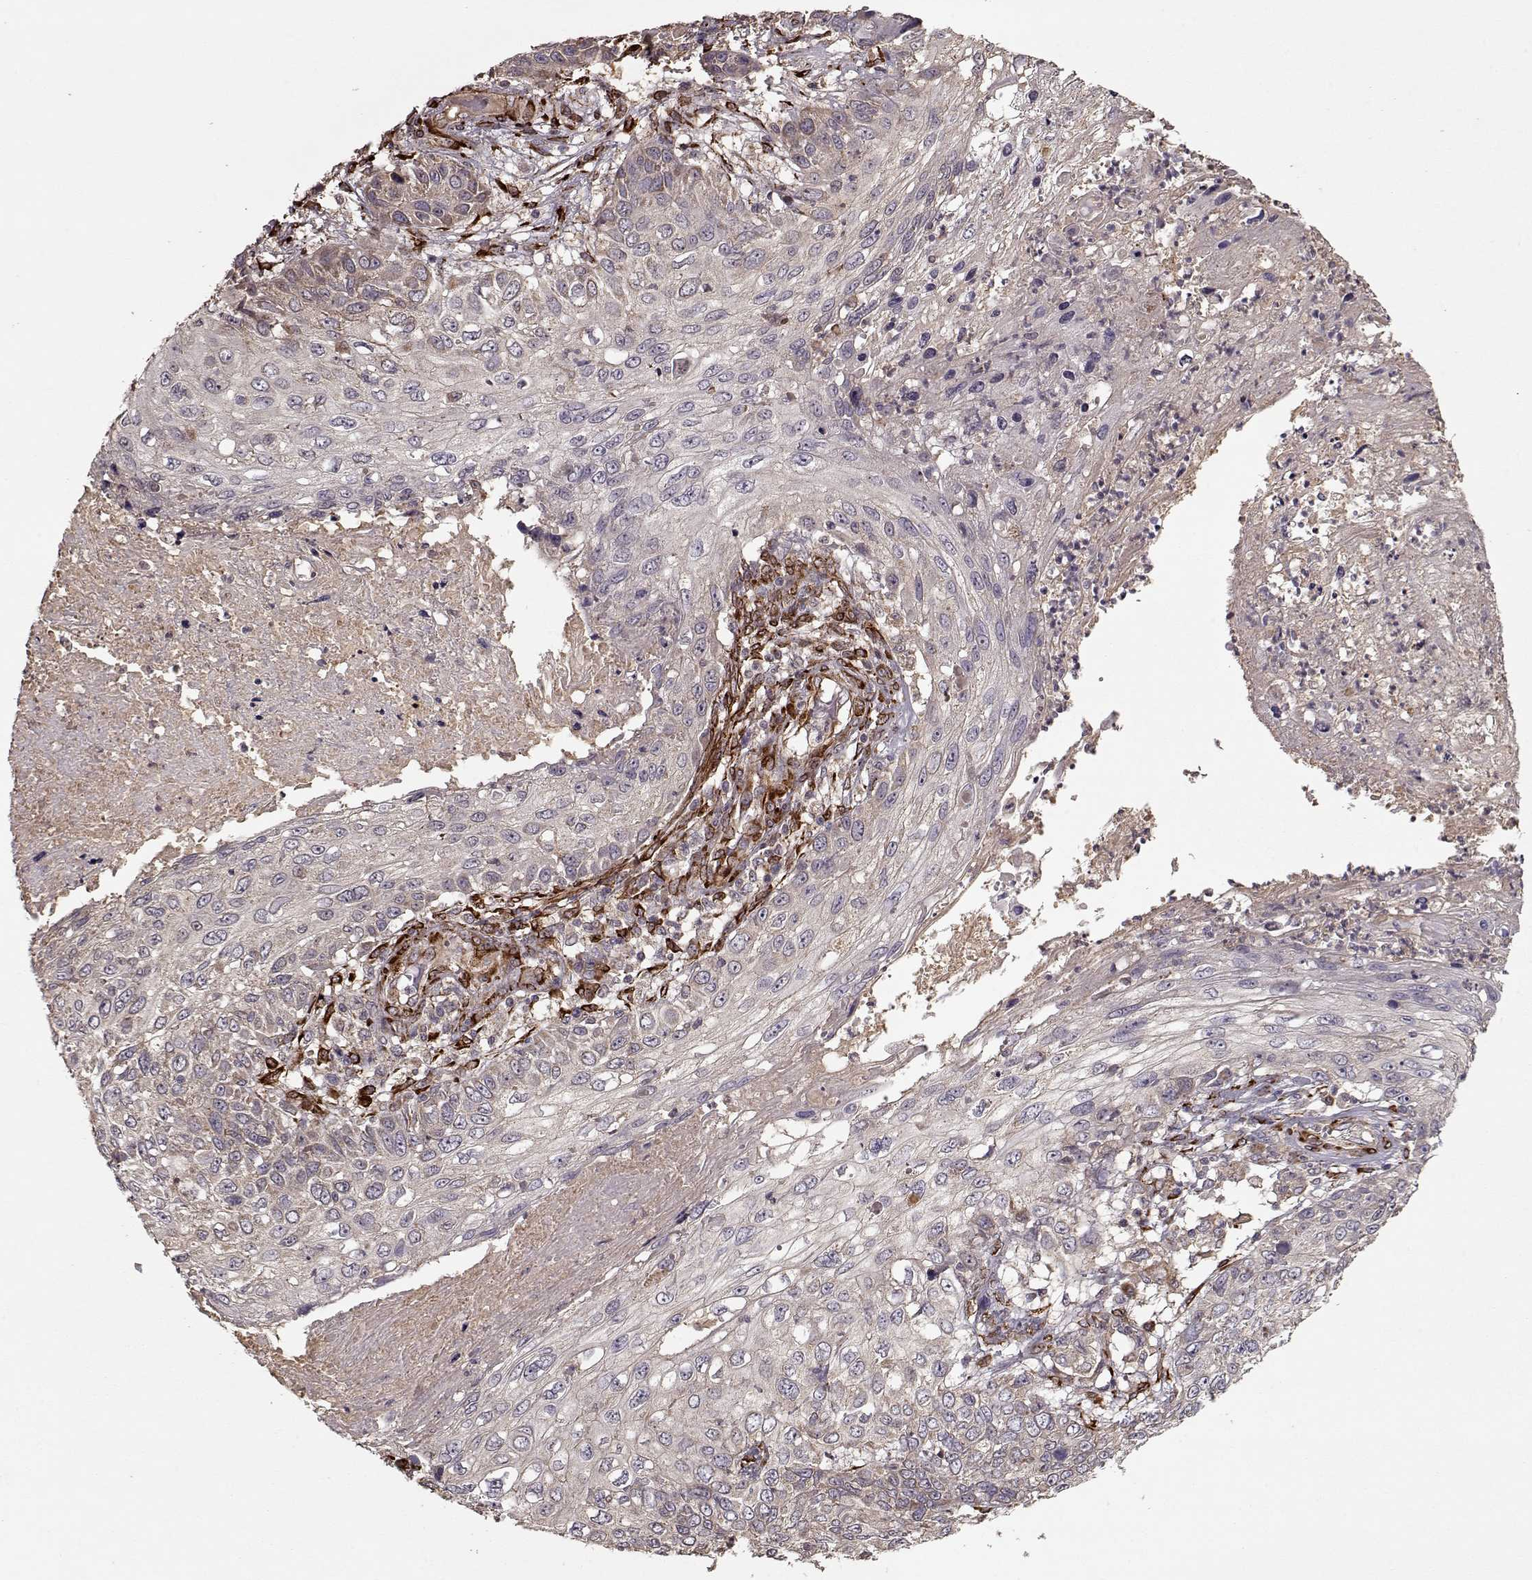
{"staining": {"intensity": "weak", "quantity": "<25%", "location": "cytoplasmic/membranous"}, "tissue": "skin cancer", "cell_type": "Tumor cells", "image_type": "cancer", "snomed": [{"axis": "morphology", "description": "Squamous cell carcinoma, NOS"}, {"axis": "topography", "description": "Skin"}], "caption": "Tumor cells show no significant protein positivity in squamous cell carcinoma (skin).", "gene": "IMMP1L", "patient": {"sex": "male", "age": 92}}